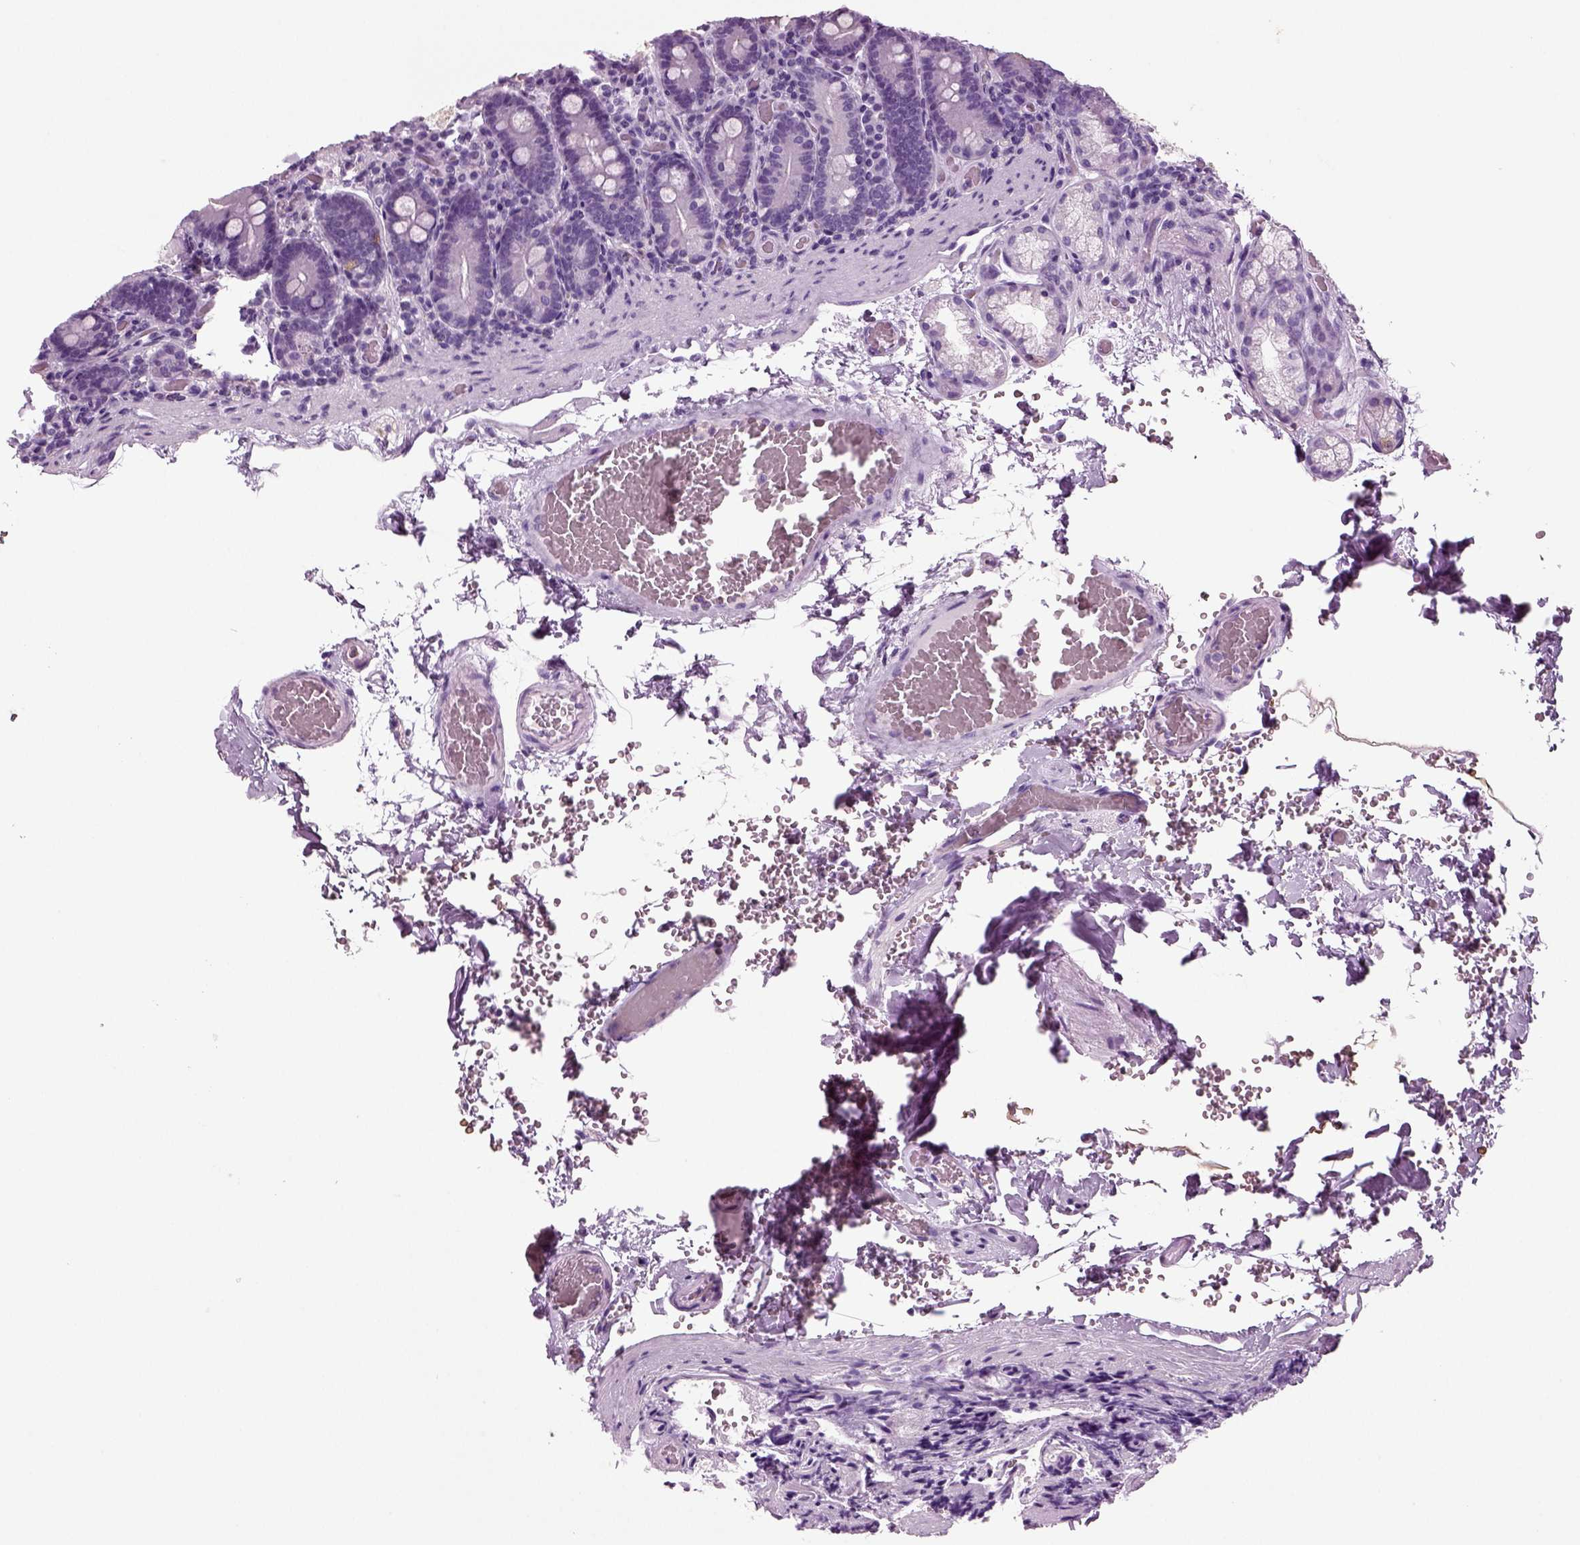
{"staining": {"intensity": "negative", "quantity": "none", "location": "none"}, "tissue": "duodenum", "cell_type": "Glandular cells", "image_type": "normal", "snomed": [{"axis": "morphology", "description": "Normal tissue, NOS"}, {"axis": "topography", "description": "Duodenum"}], "caption": "Immunohistochemical staining of normal human duodenum demonstrates no significant expression in glandular cells.", "gene": "CRABP1", "patient": {"sex": "female", "age": 62}}